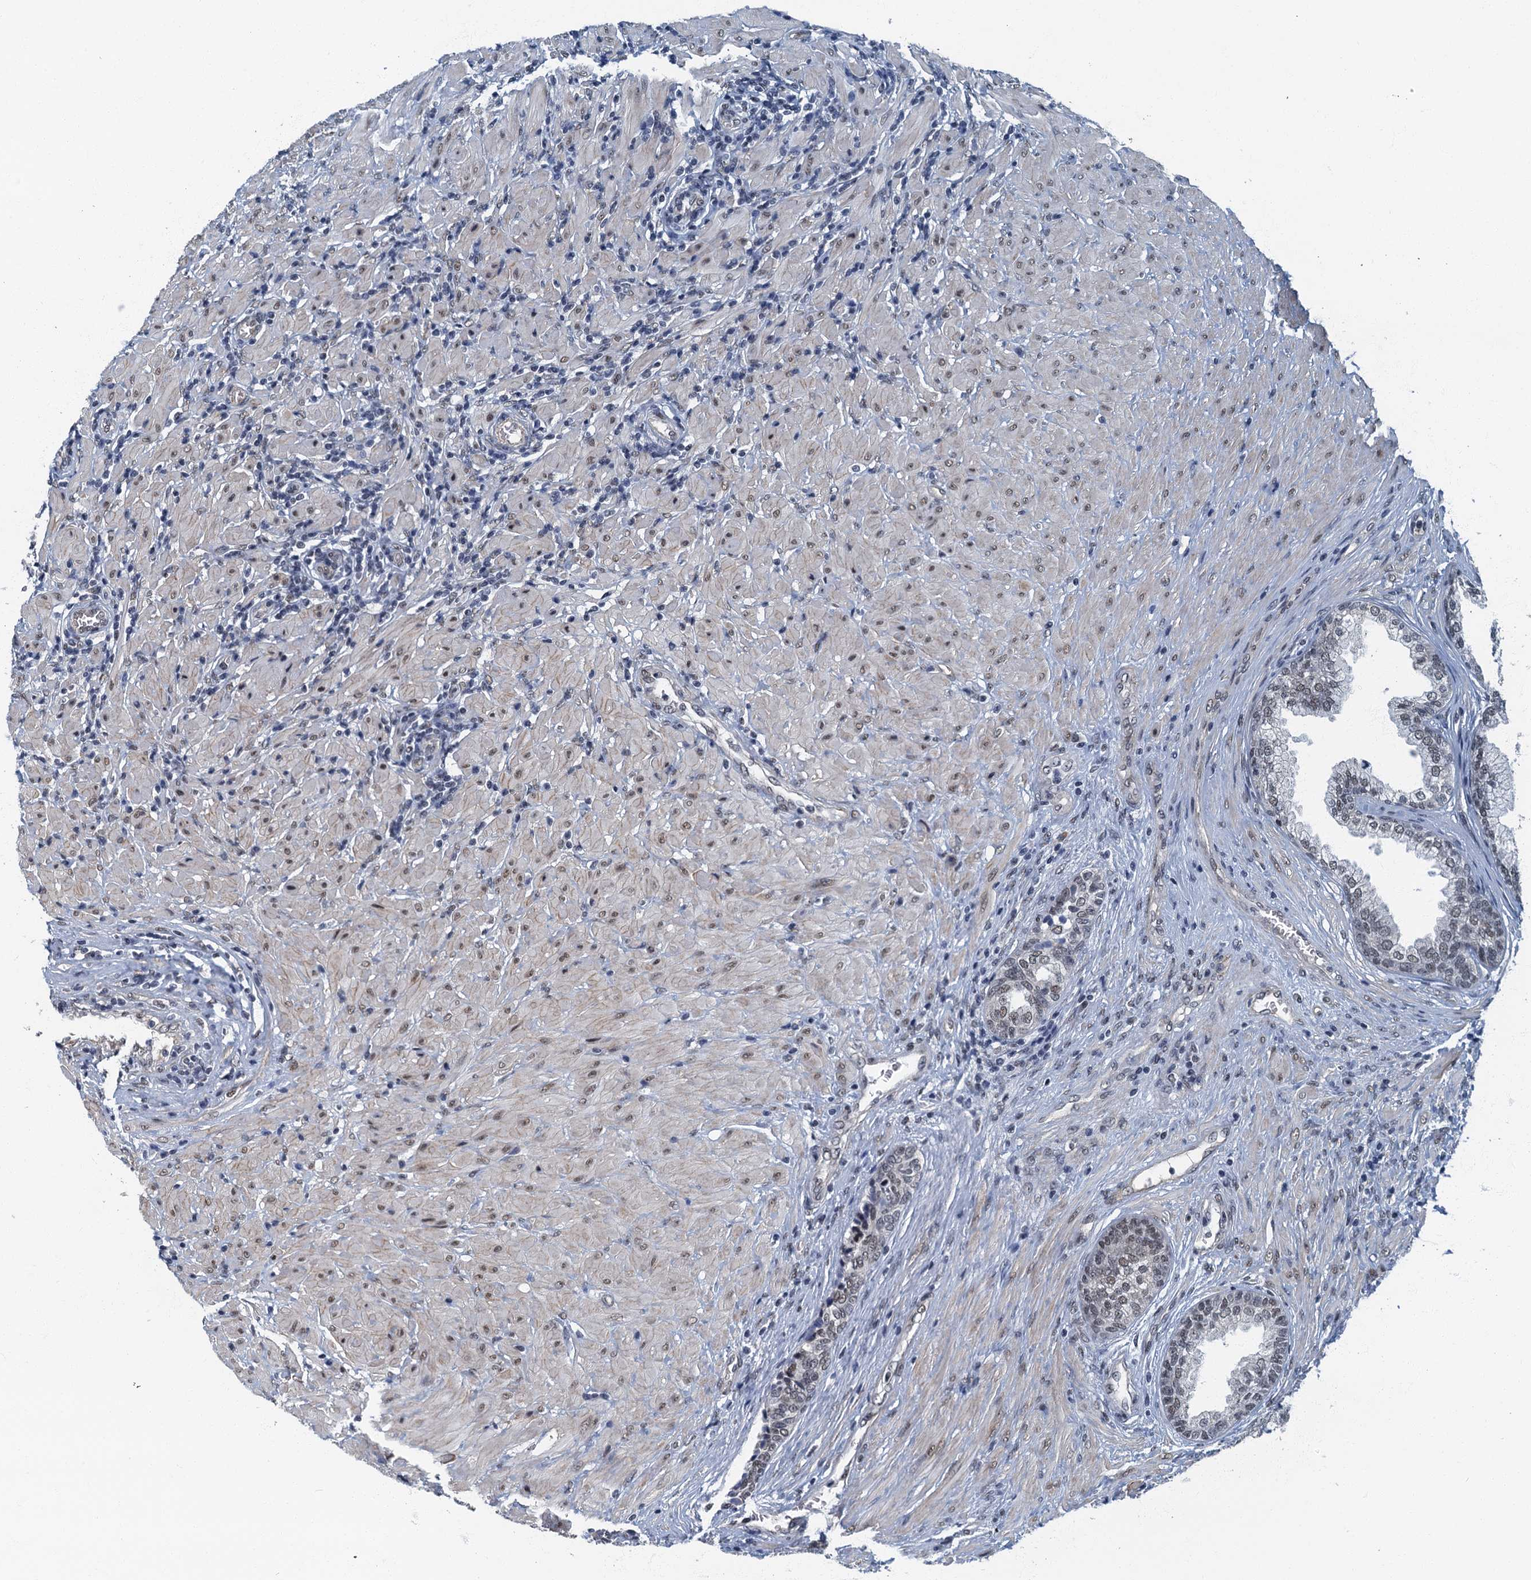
{"staining": {"intensity": "weak", "quantity": "25%-75%", "location": "nuclear"}, "tissue": "prostate", "cell_type": "Glandular cells", "image_type": "normal", "snomed": [{"axis": "morphology", "description": "Normal tissue, NOS"}, {"axis": "topography", "description": "Prostate"}], "caption": "A brown stain shows weak nuclear staining of a protein in glandular cells of normal prostate. The protein of interest is stained brown, and the nuclei are stained in blue (DAB (3,3'-diaminobenzidine) IHC with brightfield microscopy, high magnification).", "gene": "GADL1", "patient": {"sex": "male", "age": 76}}